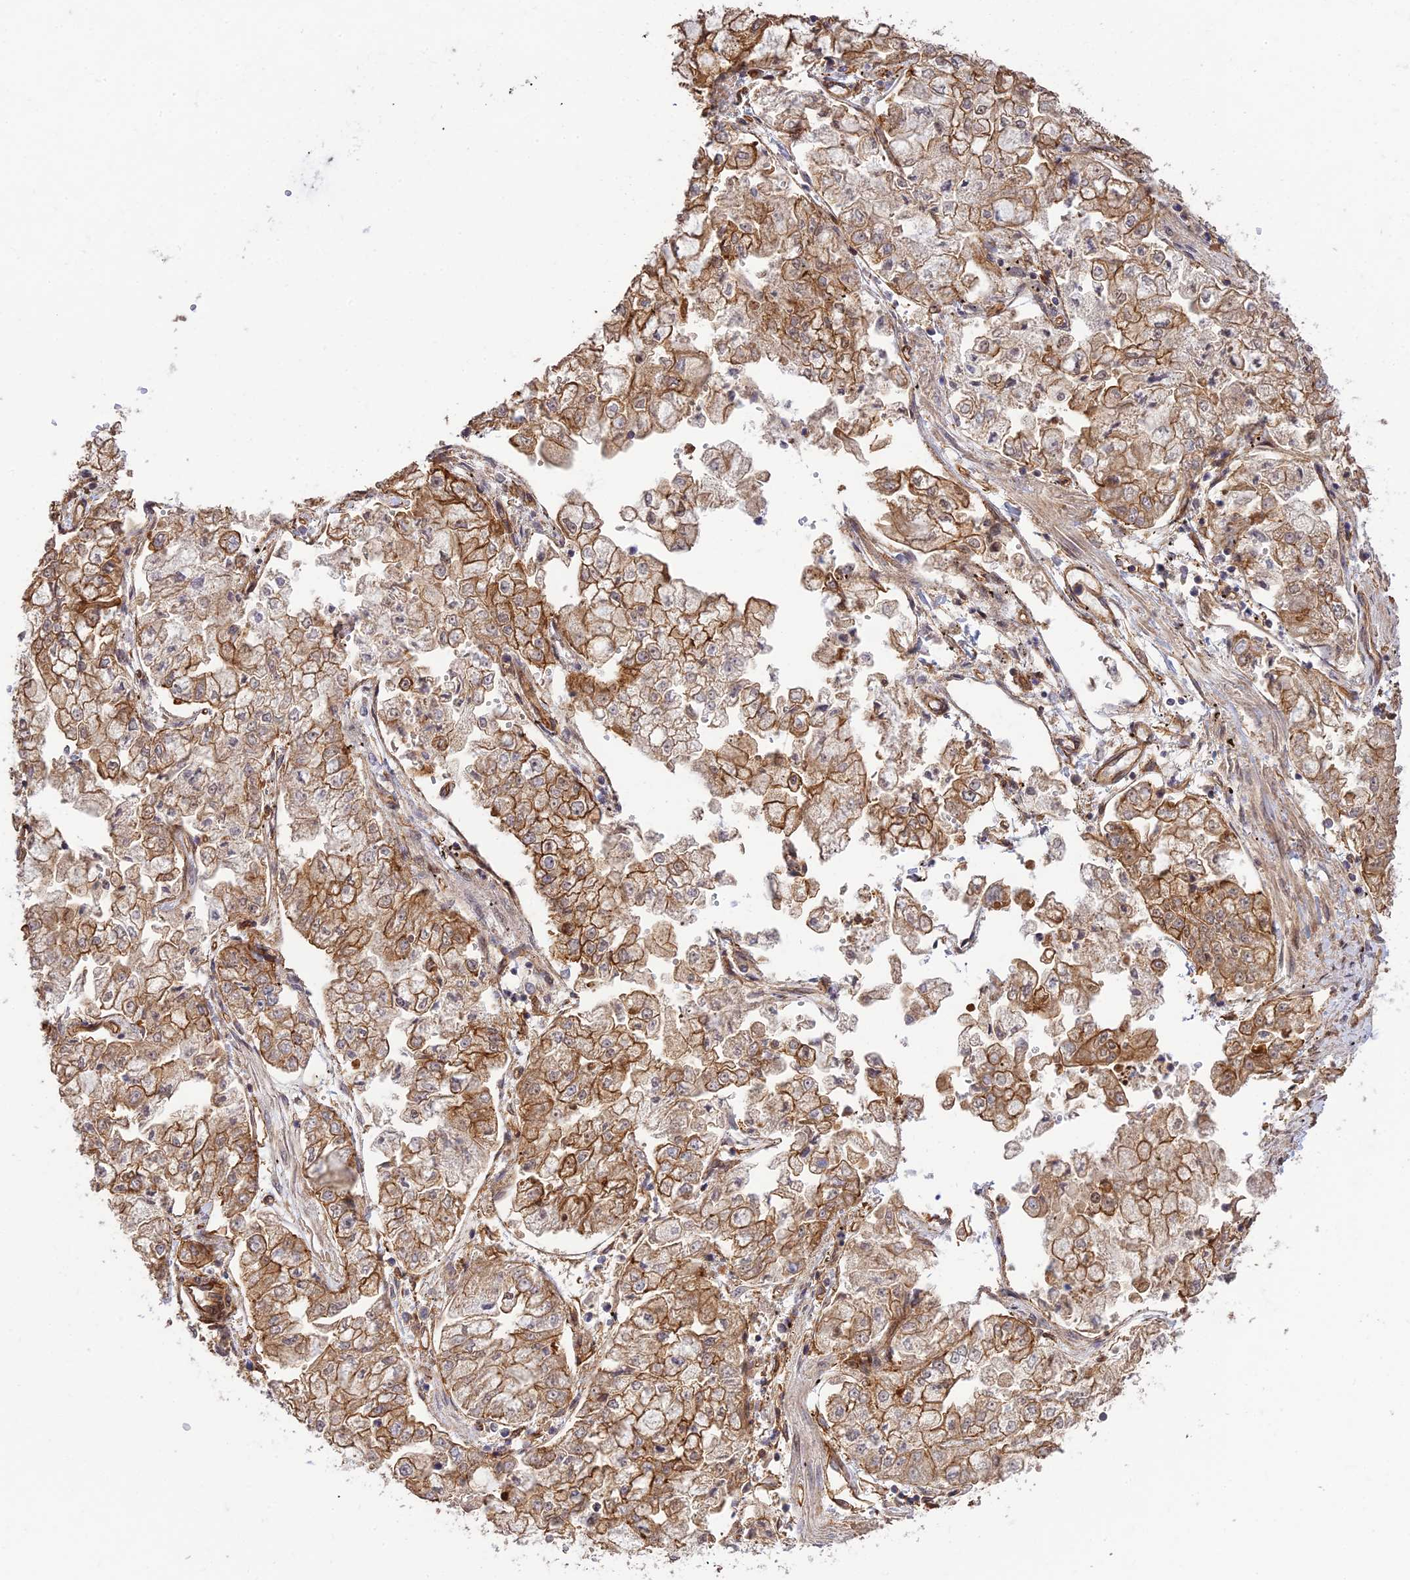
{"staining": {"intensity": "moderate", "quantity": ">75%", "location": "cytoplasmic/membranous"}, "tissue": "stomach cancer", "cell_type": "Tumor cells", "image_type": "cancer", "snomed": [{"axis": "morphology", "description": "Adenocarcinoma, NOS"}, {"axis": "topography", "description": "Stomach"}], "caption": "An immunohistochemistry (IHC) image of neoplastic tissue is shown. Protein staining in brown shows moderate cytoplasmic/membranous positivity in stomach cancer within tumor cells. (DAB (3,3'-diaminobenzidine) = brown stain, brightfield microscopy at high magnification).", "gene": "HOMER2", "patient": {"sex": "male", "age": 76}}